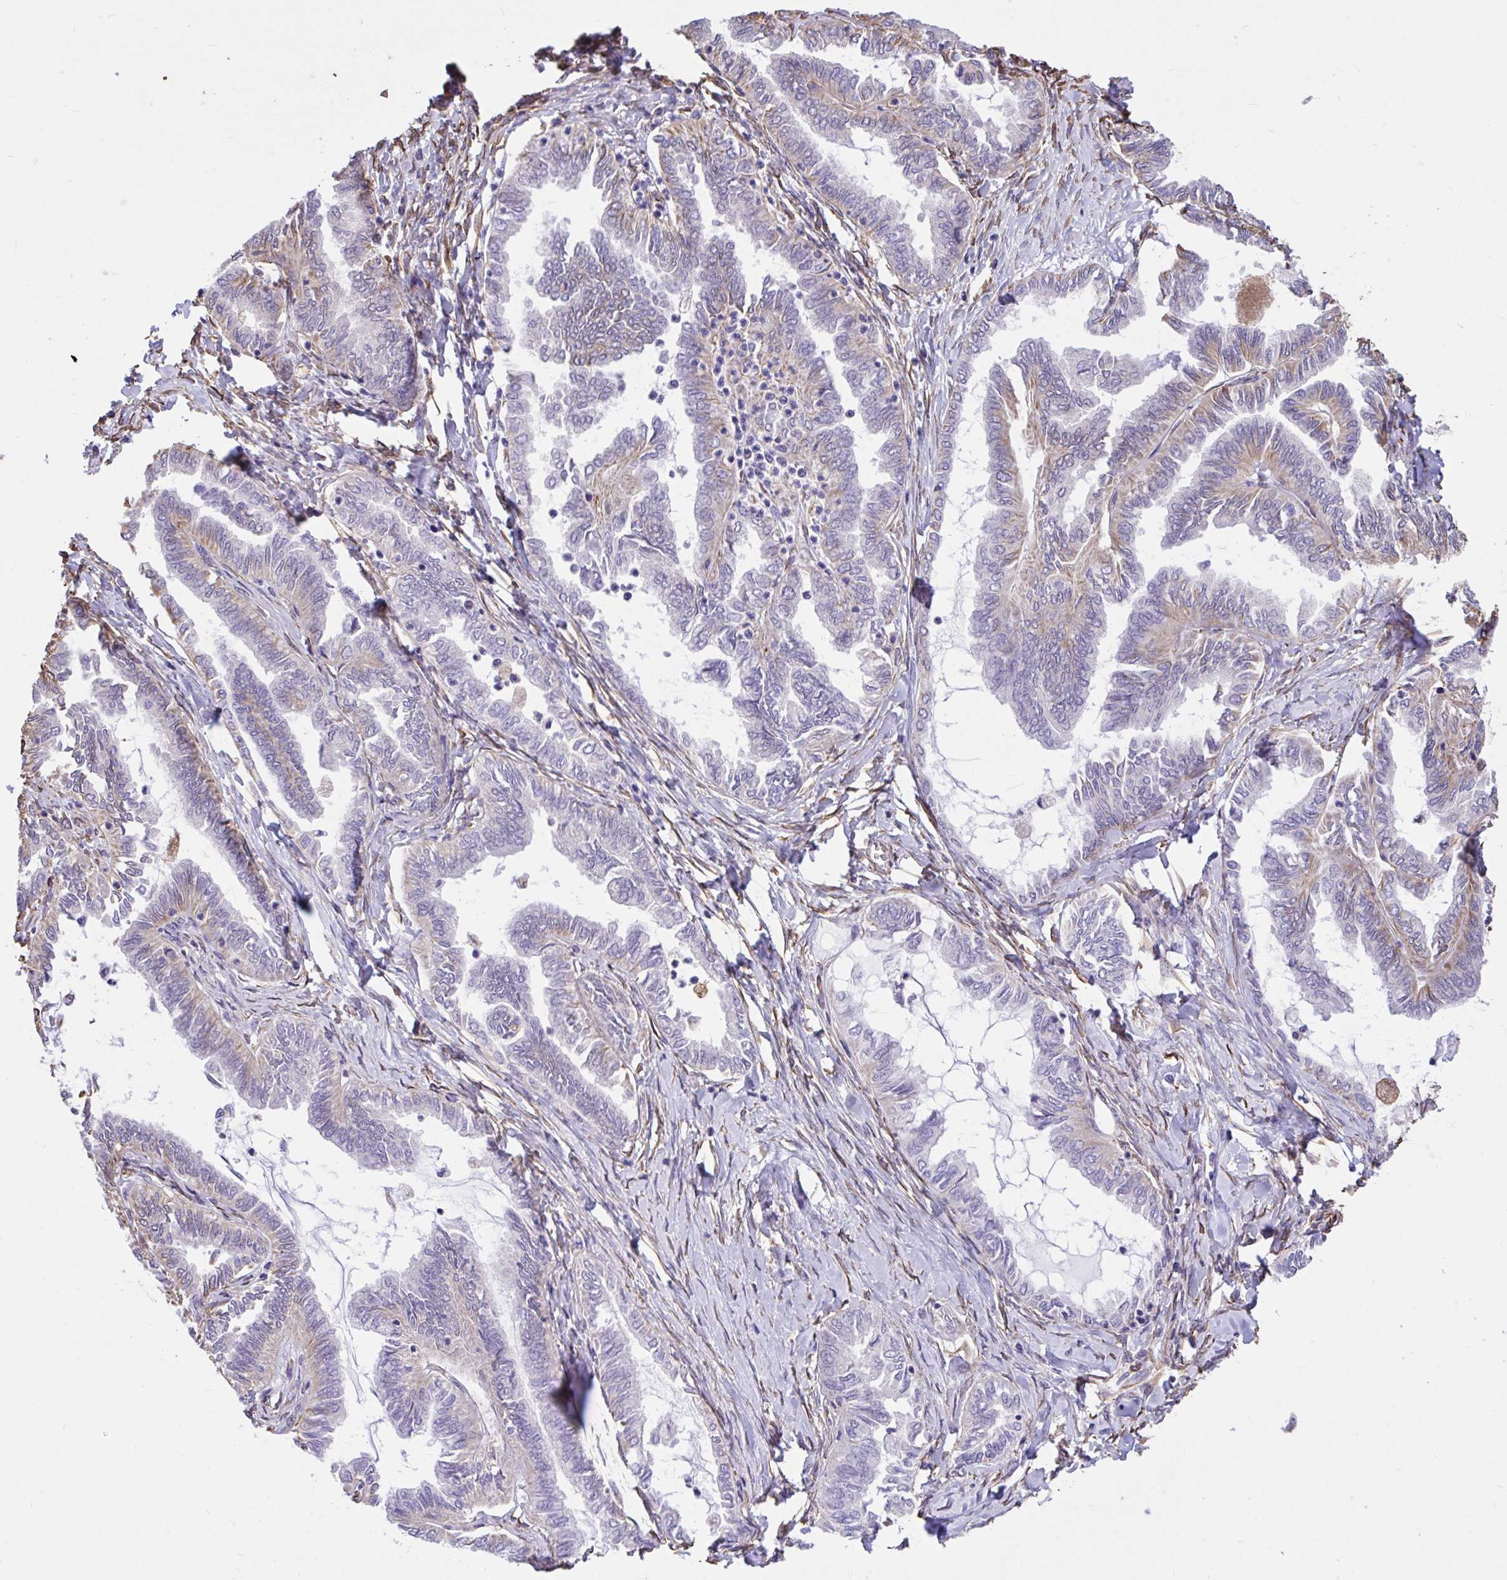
{"staining": {"intensity": "weak", "quantity": "25%-75%", "location": "cytoplasmic/membranous"}, "tissue": "ovarian cancer", "cell_type": "Tumor cells", "image_type": "cancer", "snomed": [{"axis": "morphology", "description": "Carcinoma, endometroid"}, {"axis": "topography", "description": "Ovary"}], "caption": "Protein staining of ovarian endometroid carcinoma tissue displays weak cytoplasmic/membranous positivity in approximately 25%-75% of tumor cells.", "gene": "RNF103", "patient": {"sex": "female", "age": 70}}